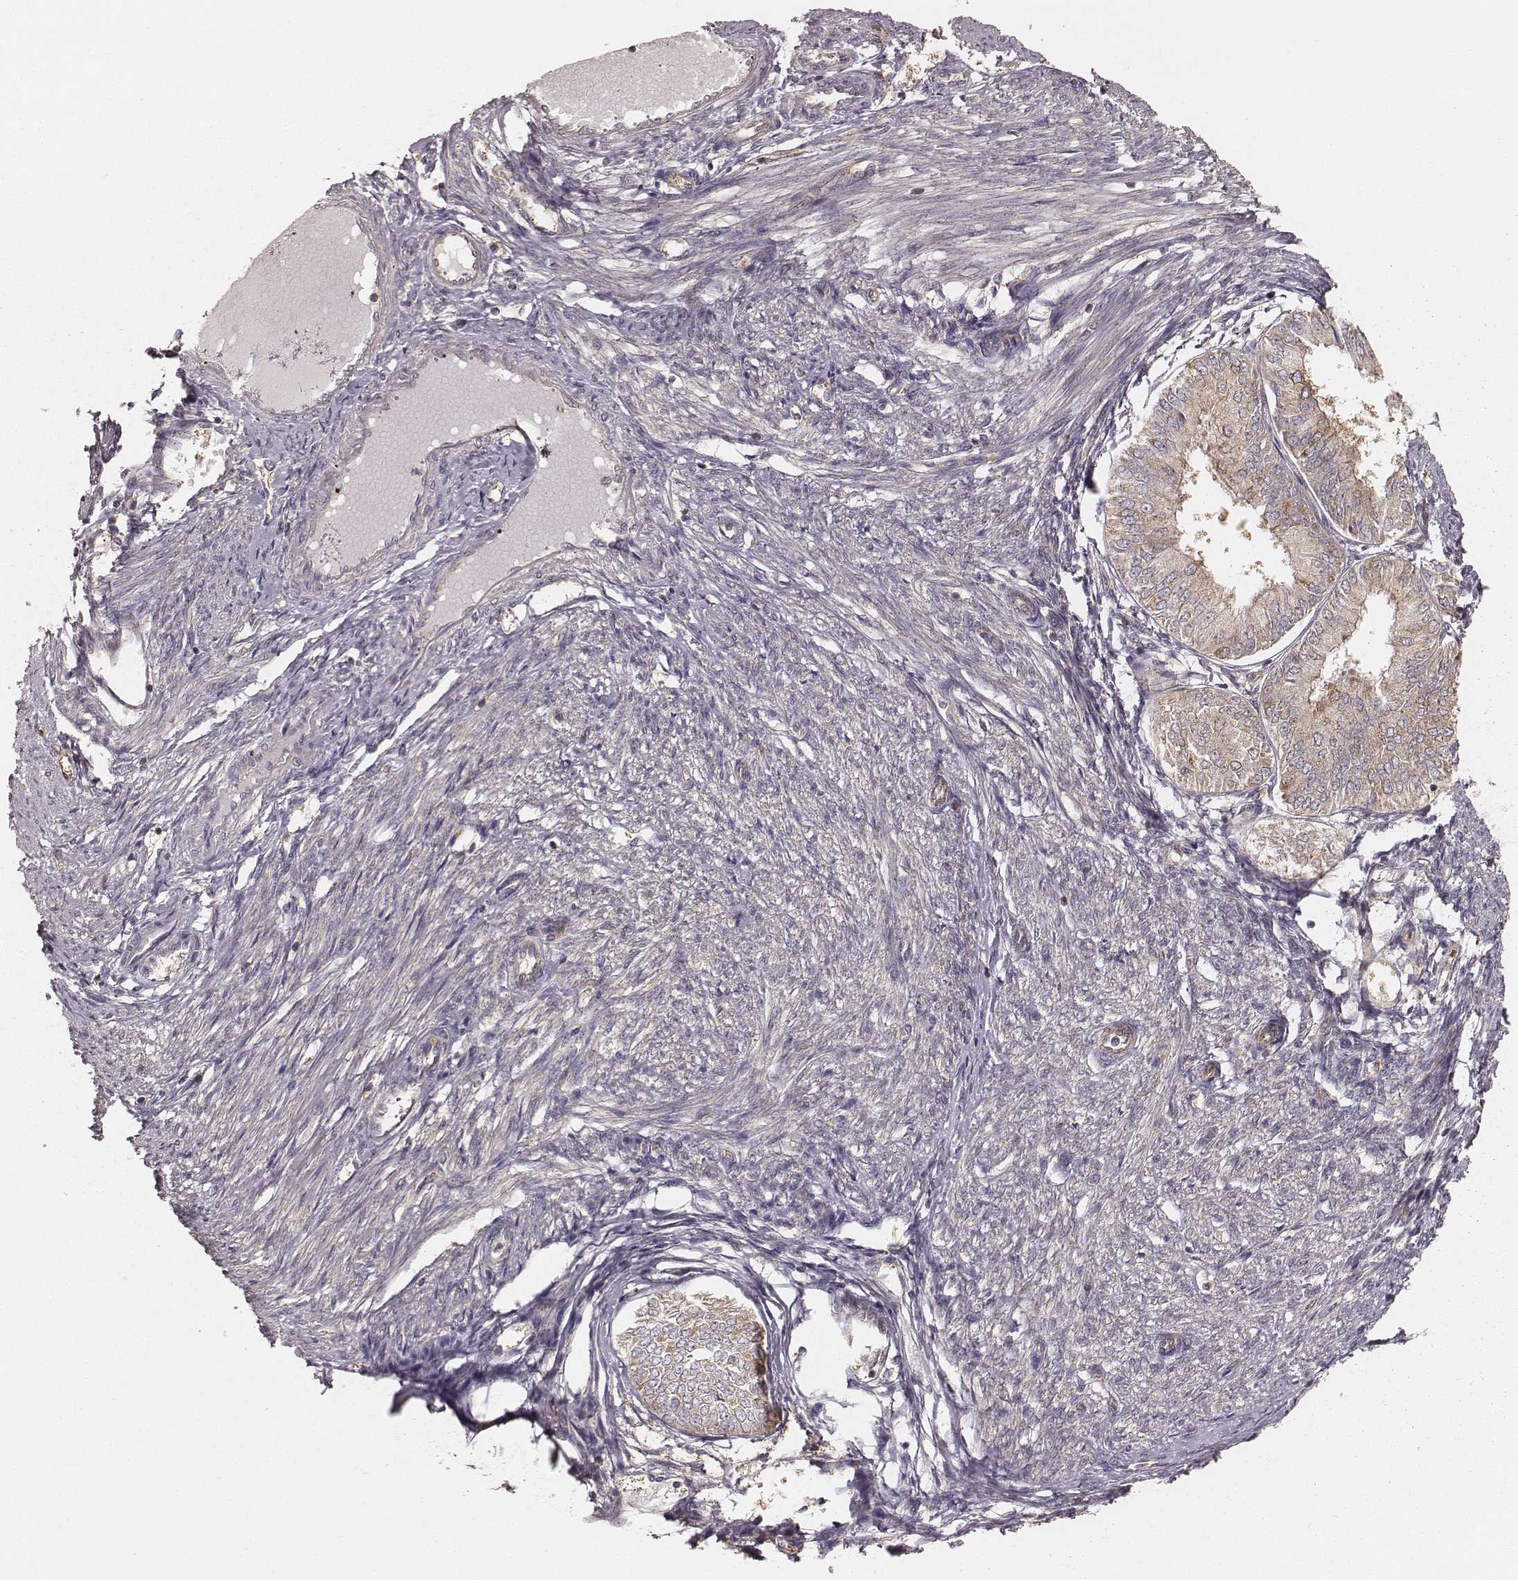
{"staining": {"intensity": "weak", "quantity": "25%-75%", "location": "cytoplasmic/membranous"}, "tissue": "endometrial cancer", "cell_type": "Tumor cells", "image_type": "cancer", "snomed": [{"axis": "morphology", "description": "Adenocarcinoma, NOS"}, {"axis": "topography", "description": "Endometrium"}], "caption": "Tumor cells reveal low levels of weak cytoplasmic/membranous staining in about 25%-75% of cells in endometrial cancer (adenocarcinoma).", "gene": "CARS1", "patient": {"sex": "female", "age": 58}}